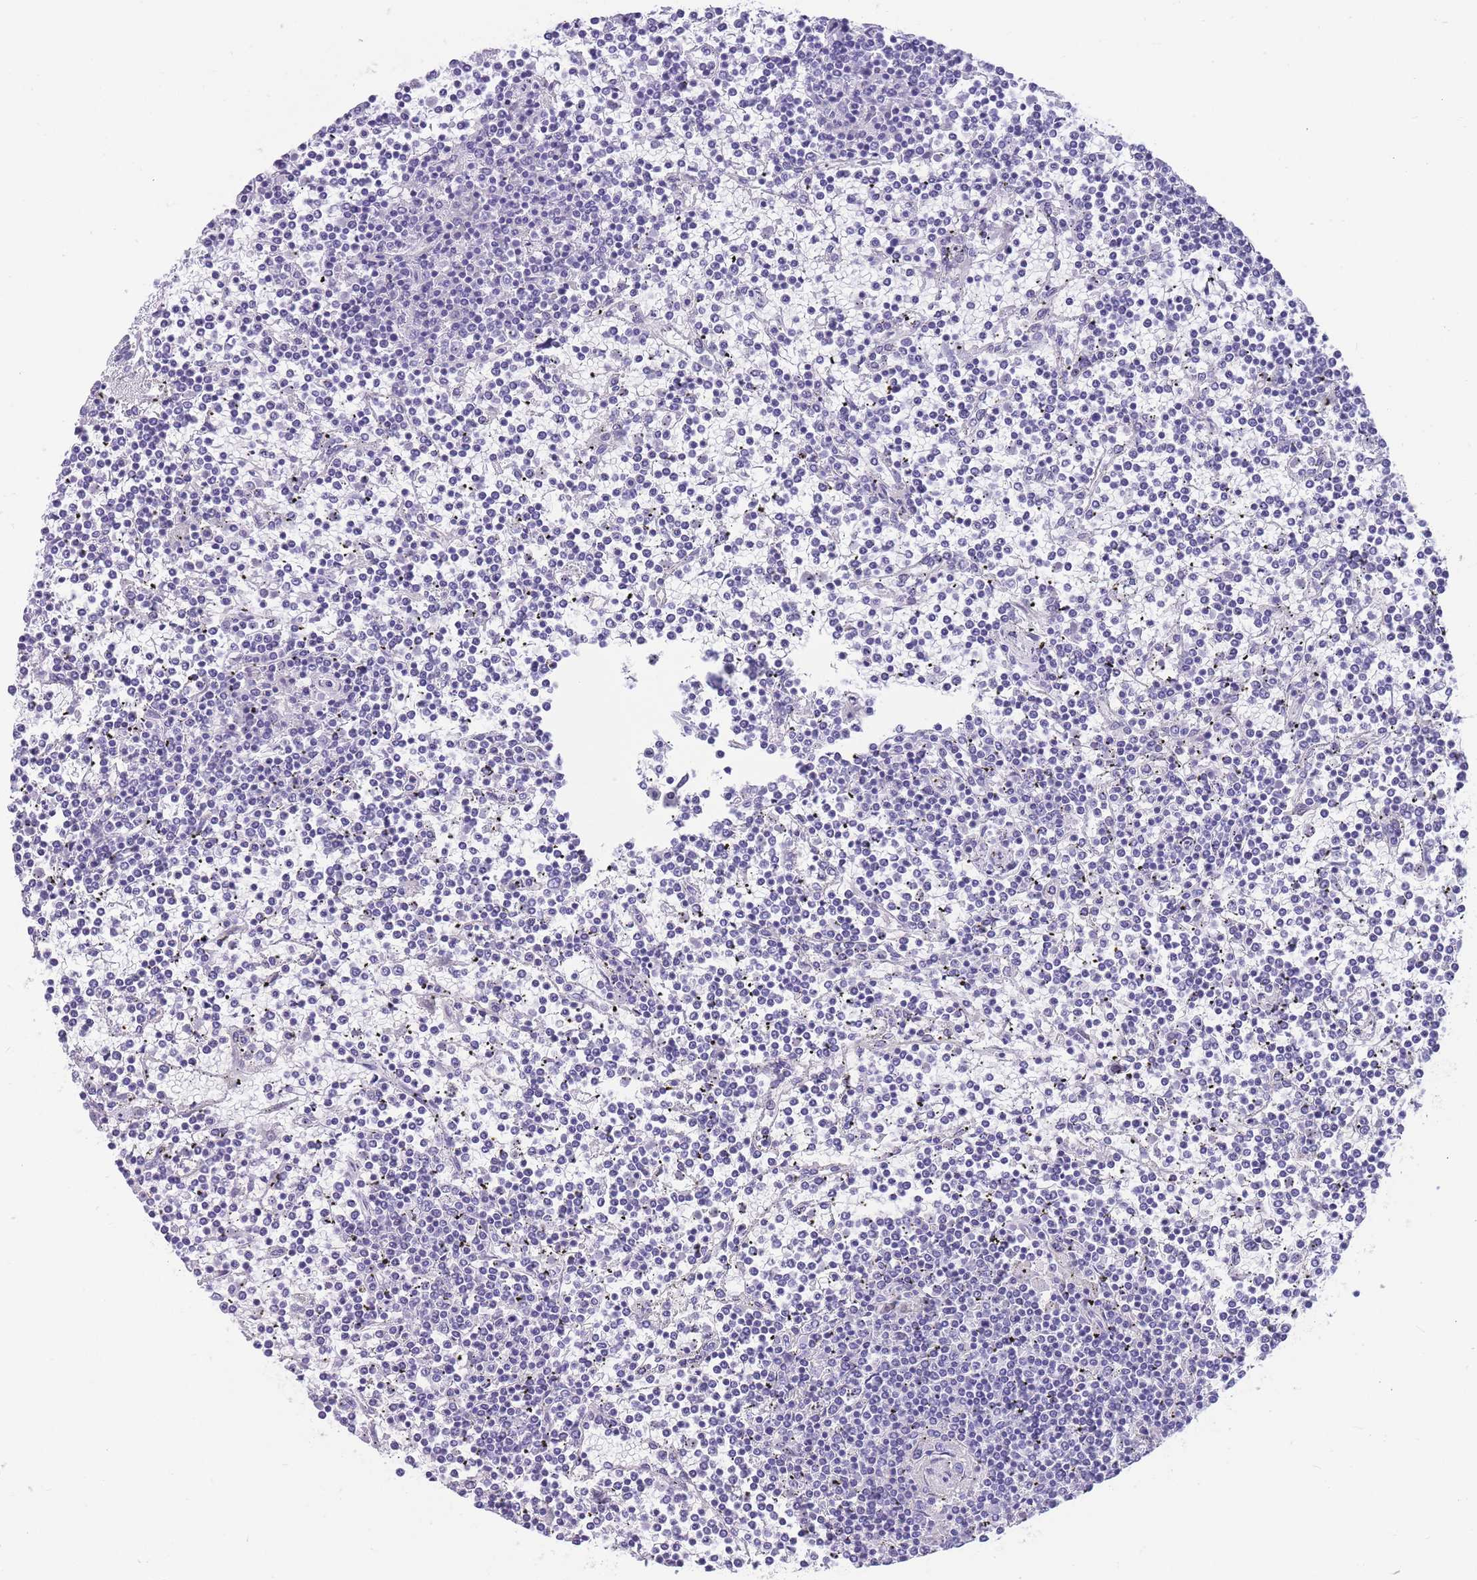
{"staining": {"intensity": "negative", "quantity": "none", "location": "none"}, "tissue": "lymphoma", "cell_type": "Tumor cells", "image_type": "cancer", "snomed": [{"axis": "morphology", "description": "Malignant lymphoma, non-Hodgkin's type, Low grade"}, {"axis": "topography", "description": "Spleen"}], "caption": "Immunohistochemical staining of lymphoma exhibits no significant expression in tumor cells.", "gene": "ZNF311", "patient": {"sex": "female", "age": 19}}